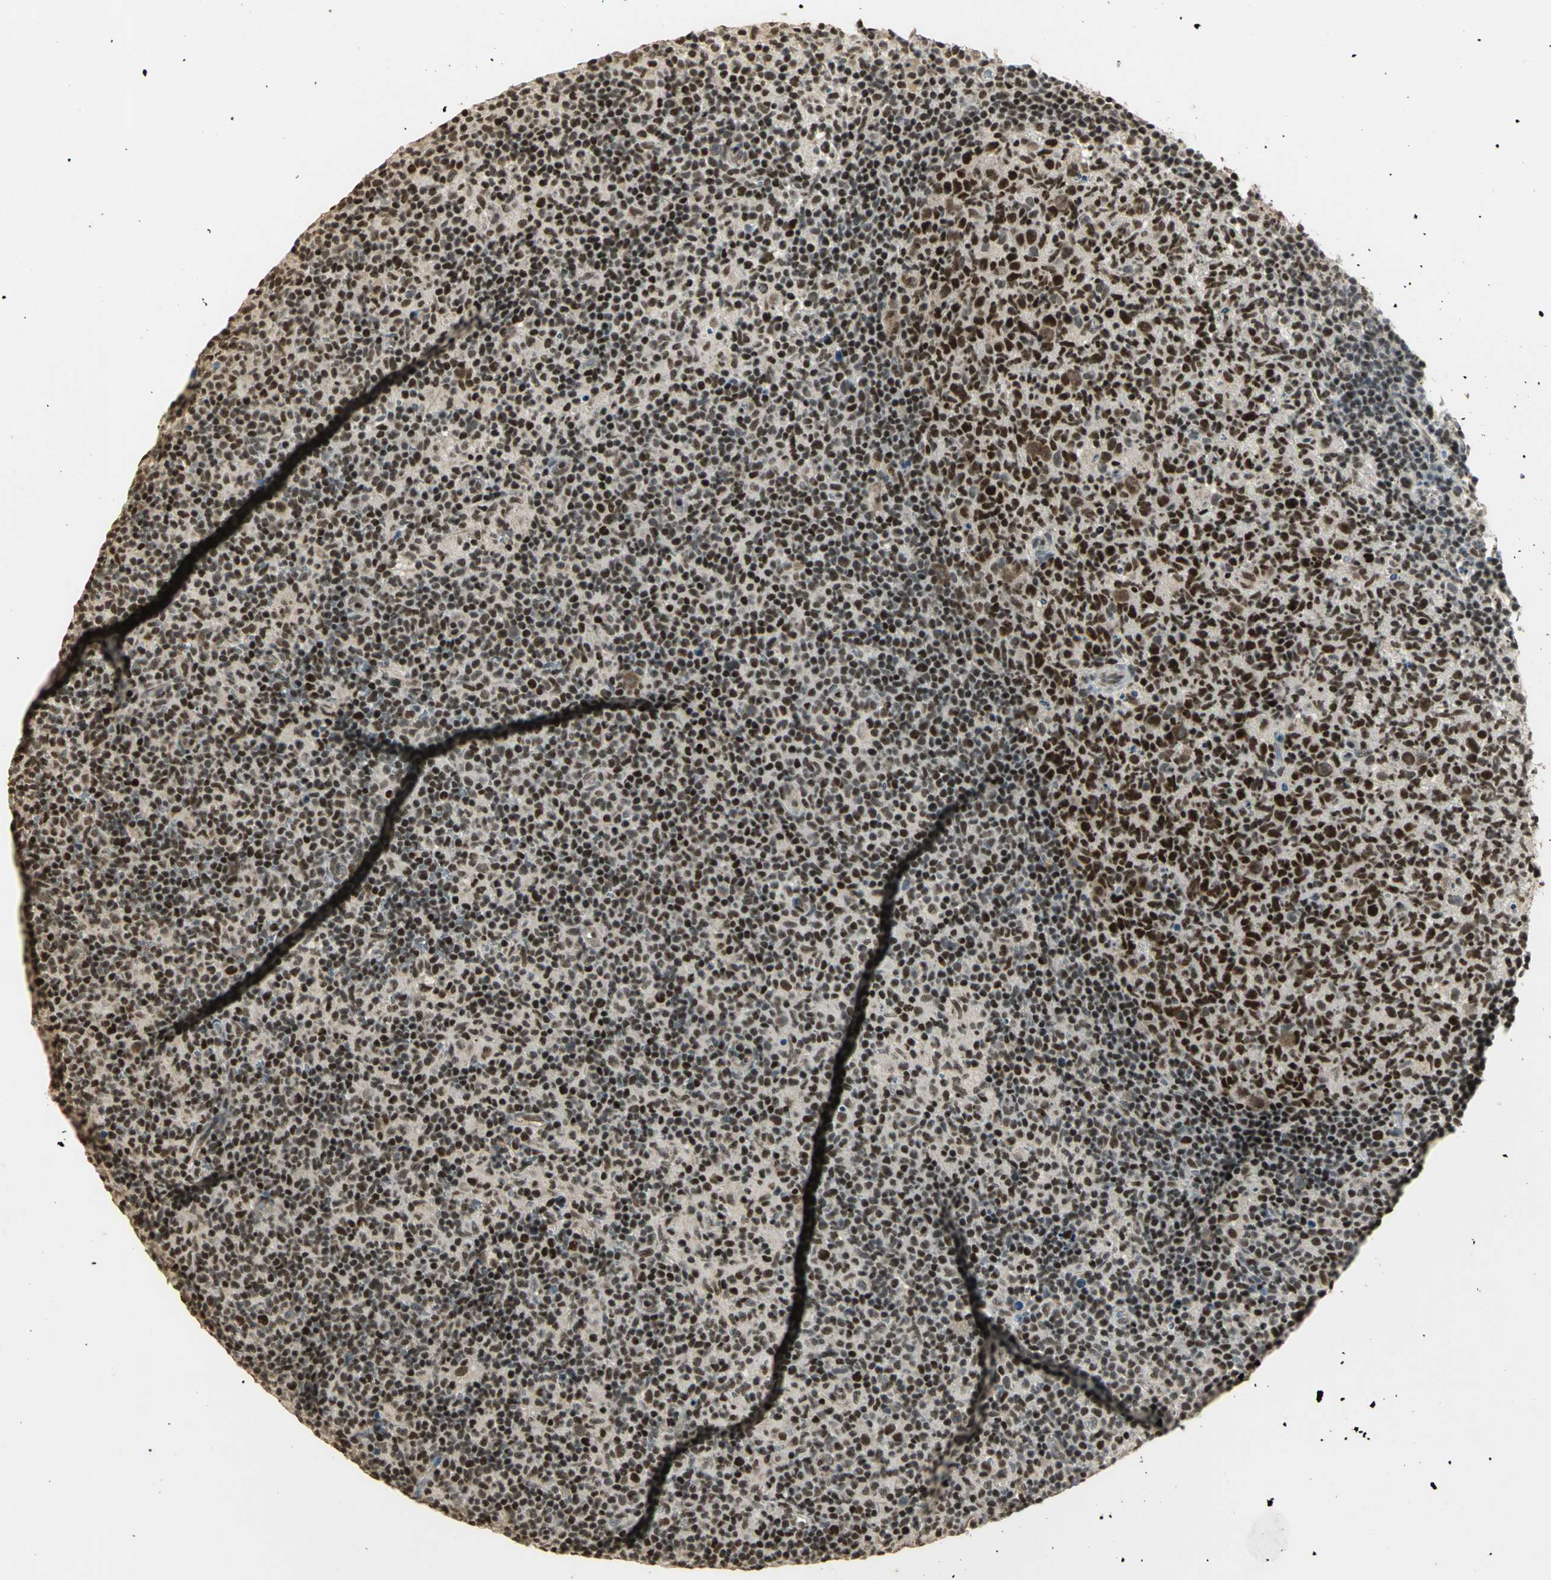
{"staining": {"intensity": "strong", "quantity": ">75%", "location": "nuclear"}, "tissue": "lymph node", "cell_type": "Germinal center cells", "image_type": "normal", "snomed": [{"axis": "morphology", "description": "Normal tissue, NOS"}, {"axis": "morphology", "description": "Inflammation, NOS"}, {"axis": "topography", "description": "Lymph node"}], "caption": "Protein staining displays strong nuclear staining in approximately >75% of germinal center cells in normal lymph node.", "gene": "ELF1", "patient": {"sex": "male", "age": 55}}